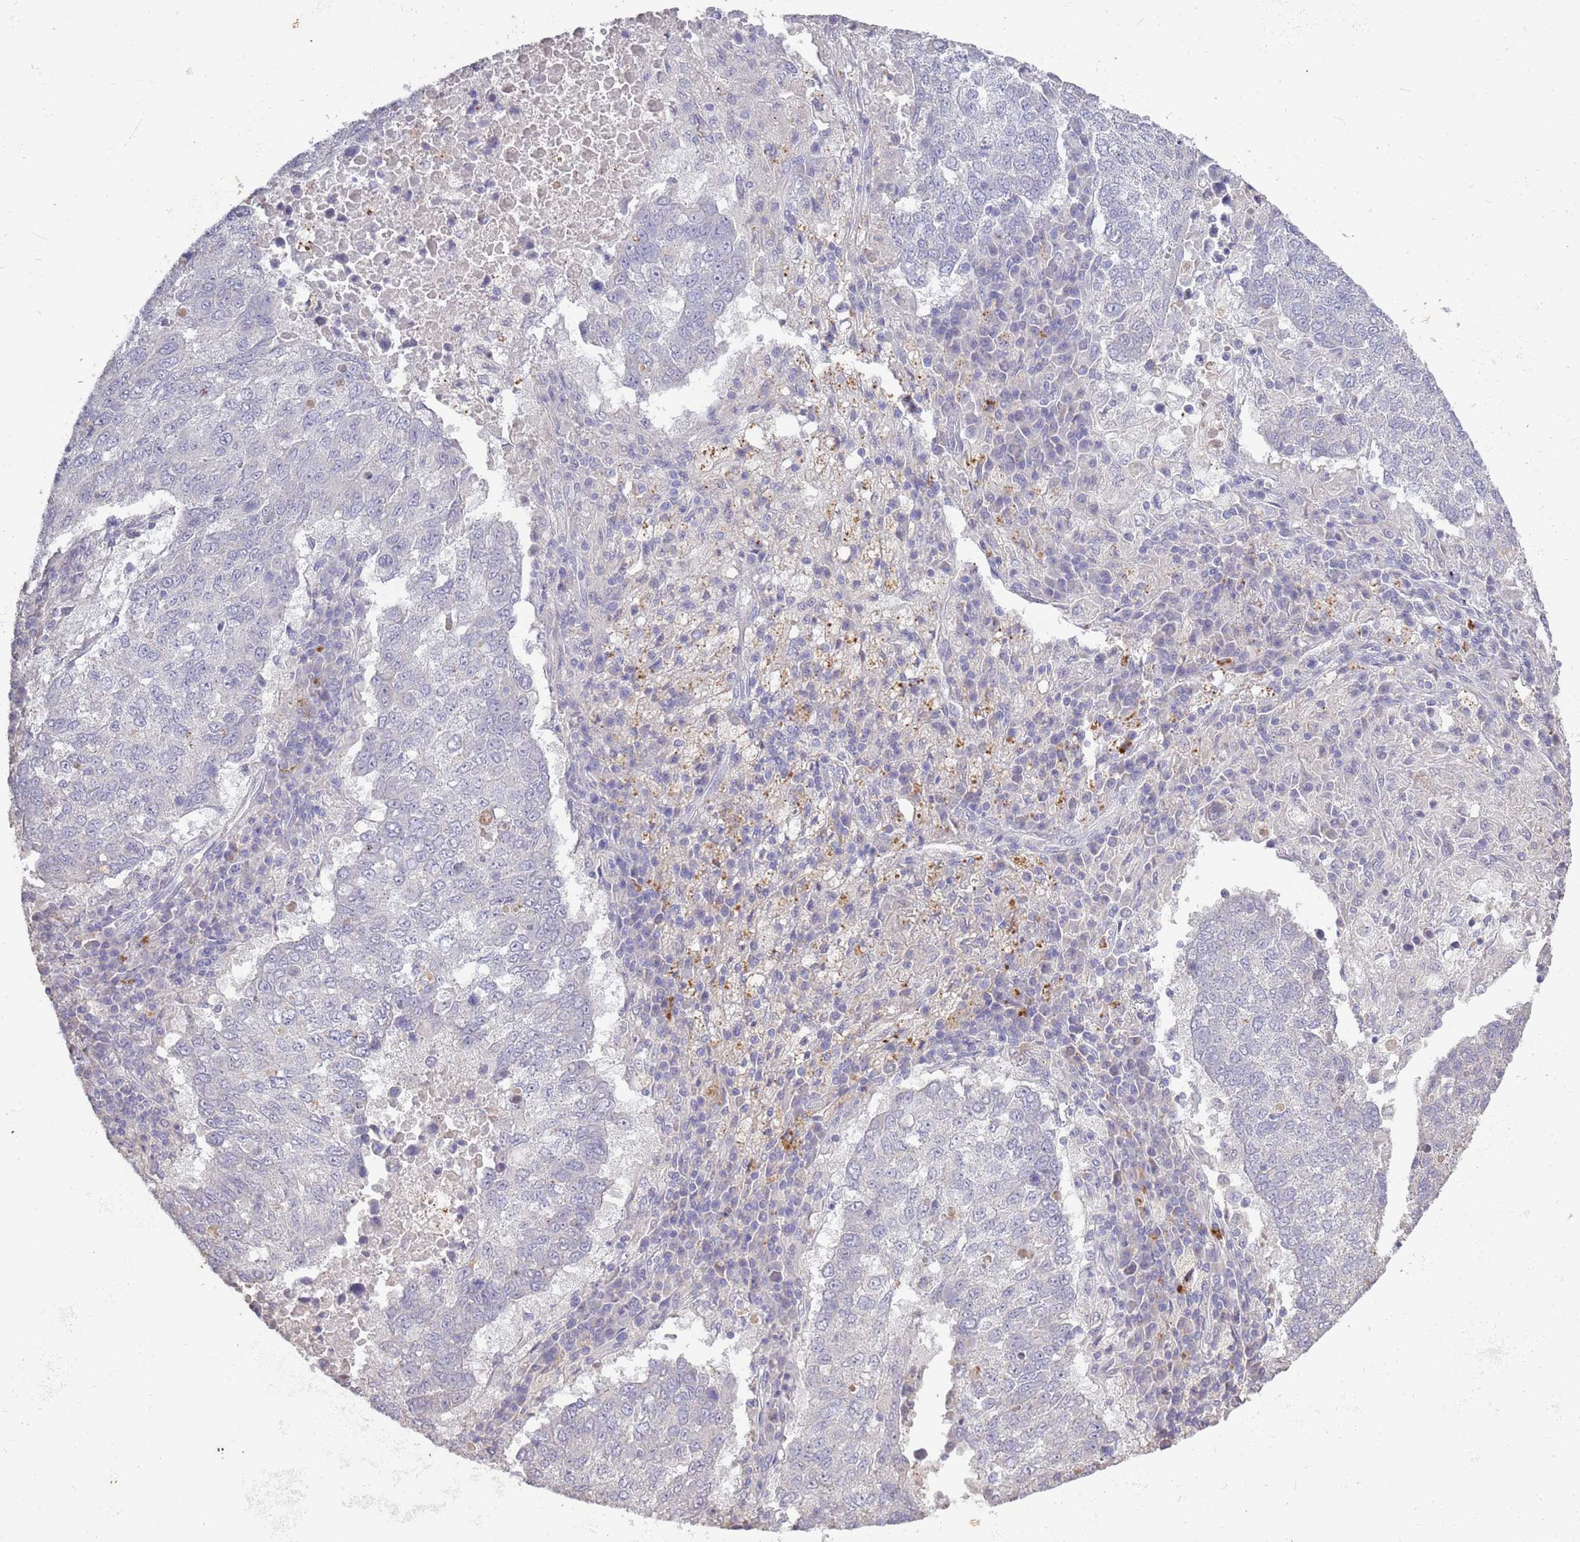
{"staining": {"intensity": "negative", "quantity": "none", "location": "none"}, "tissue": "lung cancer", "cell_type": "Tumor cells", "image_type": "cancer", "snomed": [{"axis": "morphology", "description": "Squamous cell carcinoma, NOS"}, {"axis": "topography", "description": "Lung"}], "caption": "Histopathology image shows no protein positivity in tumor cells of squamous cell carcinoma (lung) tissue.", "gene": "P2RY13", "patient": {"sex": "male", "age": 73}}